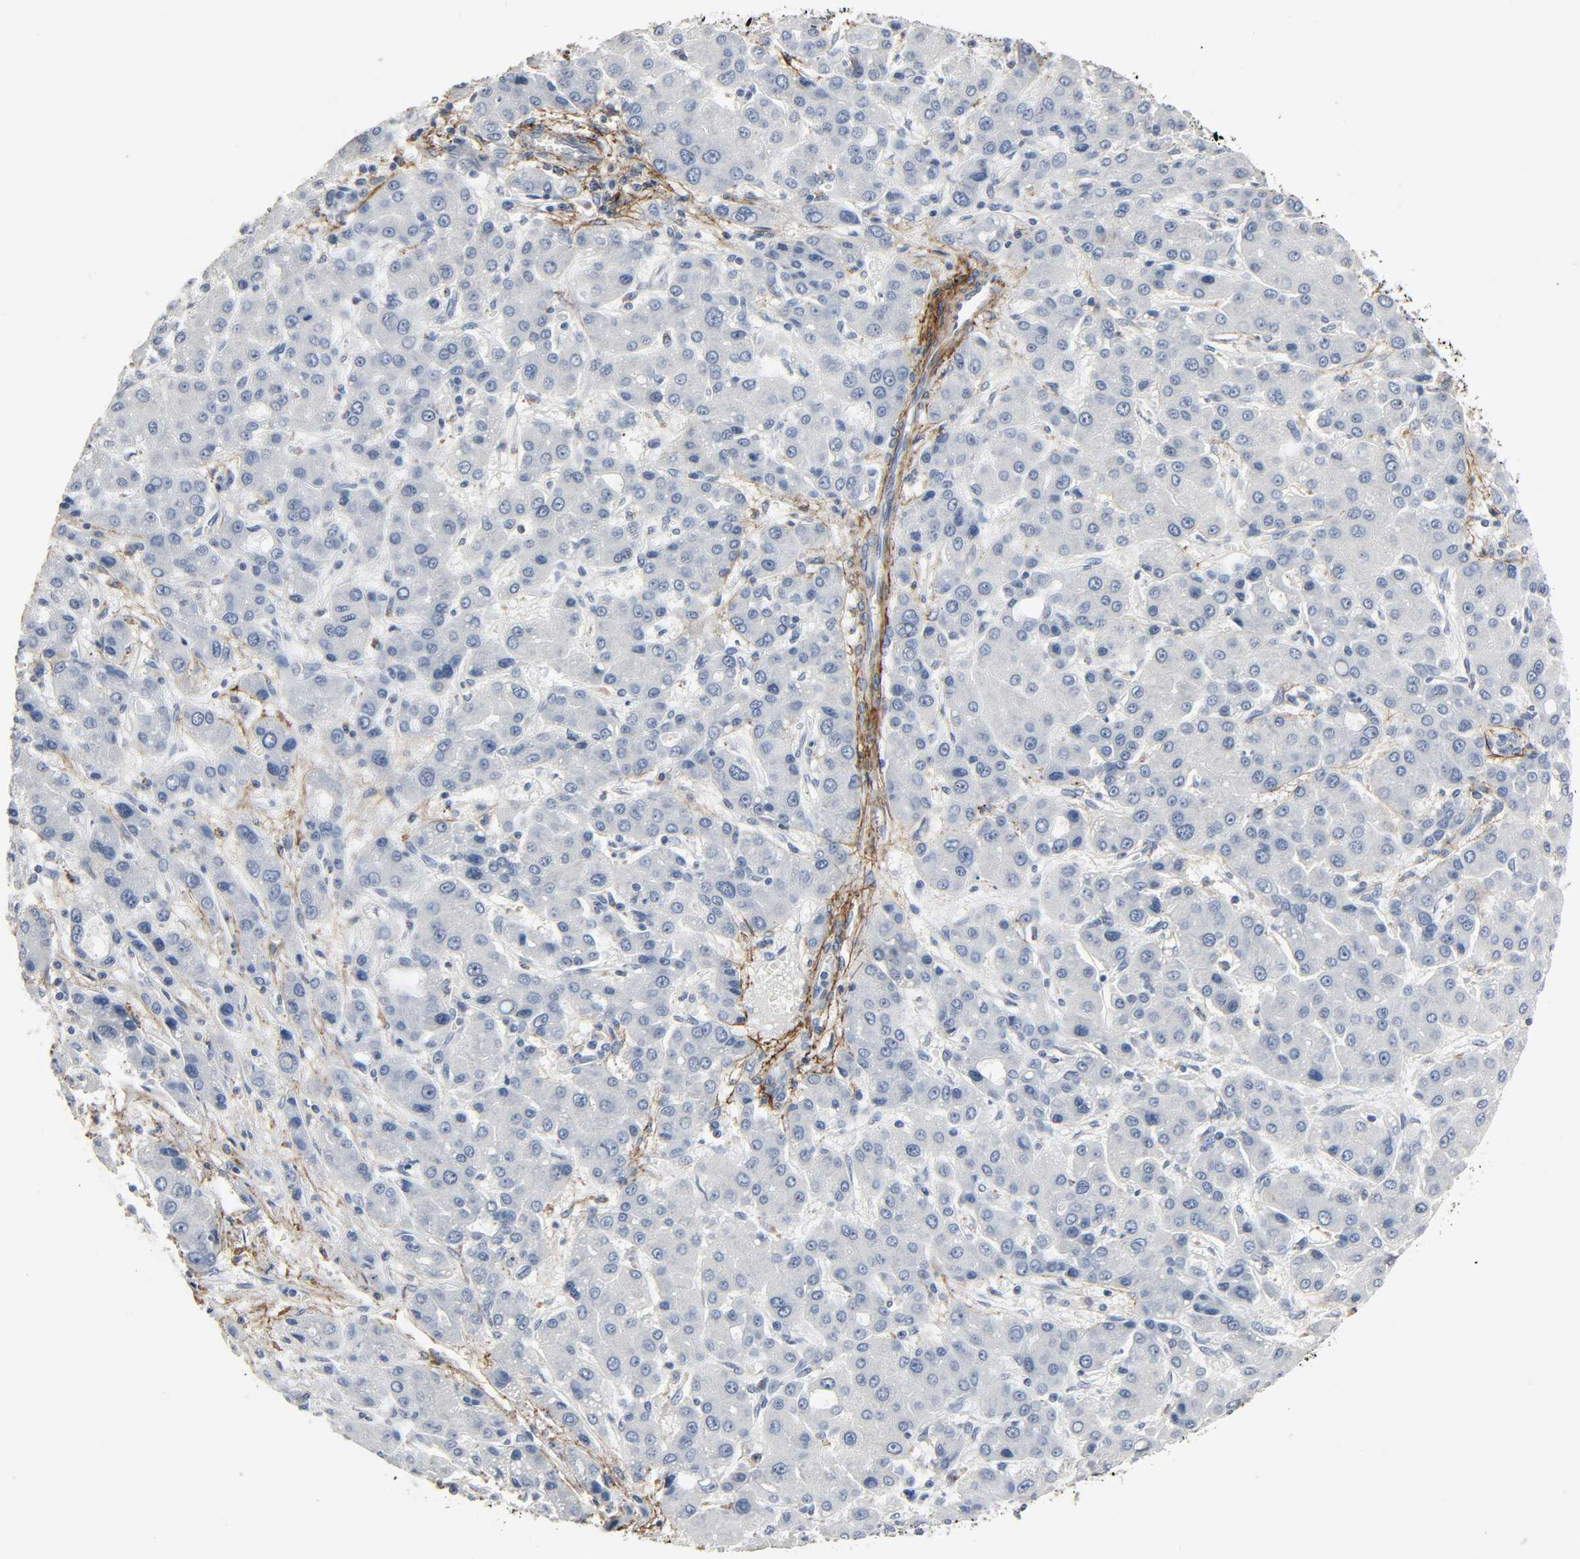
{"staining": {"intensity": "negative", "quantity": "none", "location": "none"}, "tissue": "liver cancer", "cell_type": "Tumor cells", "image_type": "cancer", "snomed": [{"axis": "morphology", "description": "Carcinoma, Hepatocellular, NOS"}, {"axis": "topography", "description": "Liver"}], "caption": "Immunohistochemical staining of human liver hepatocellular carcinoma demonstrates no significant staining in tumor cells.", "gene": "FBLN5", "patient": {"sex": "male", "age": 55}}